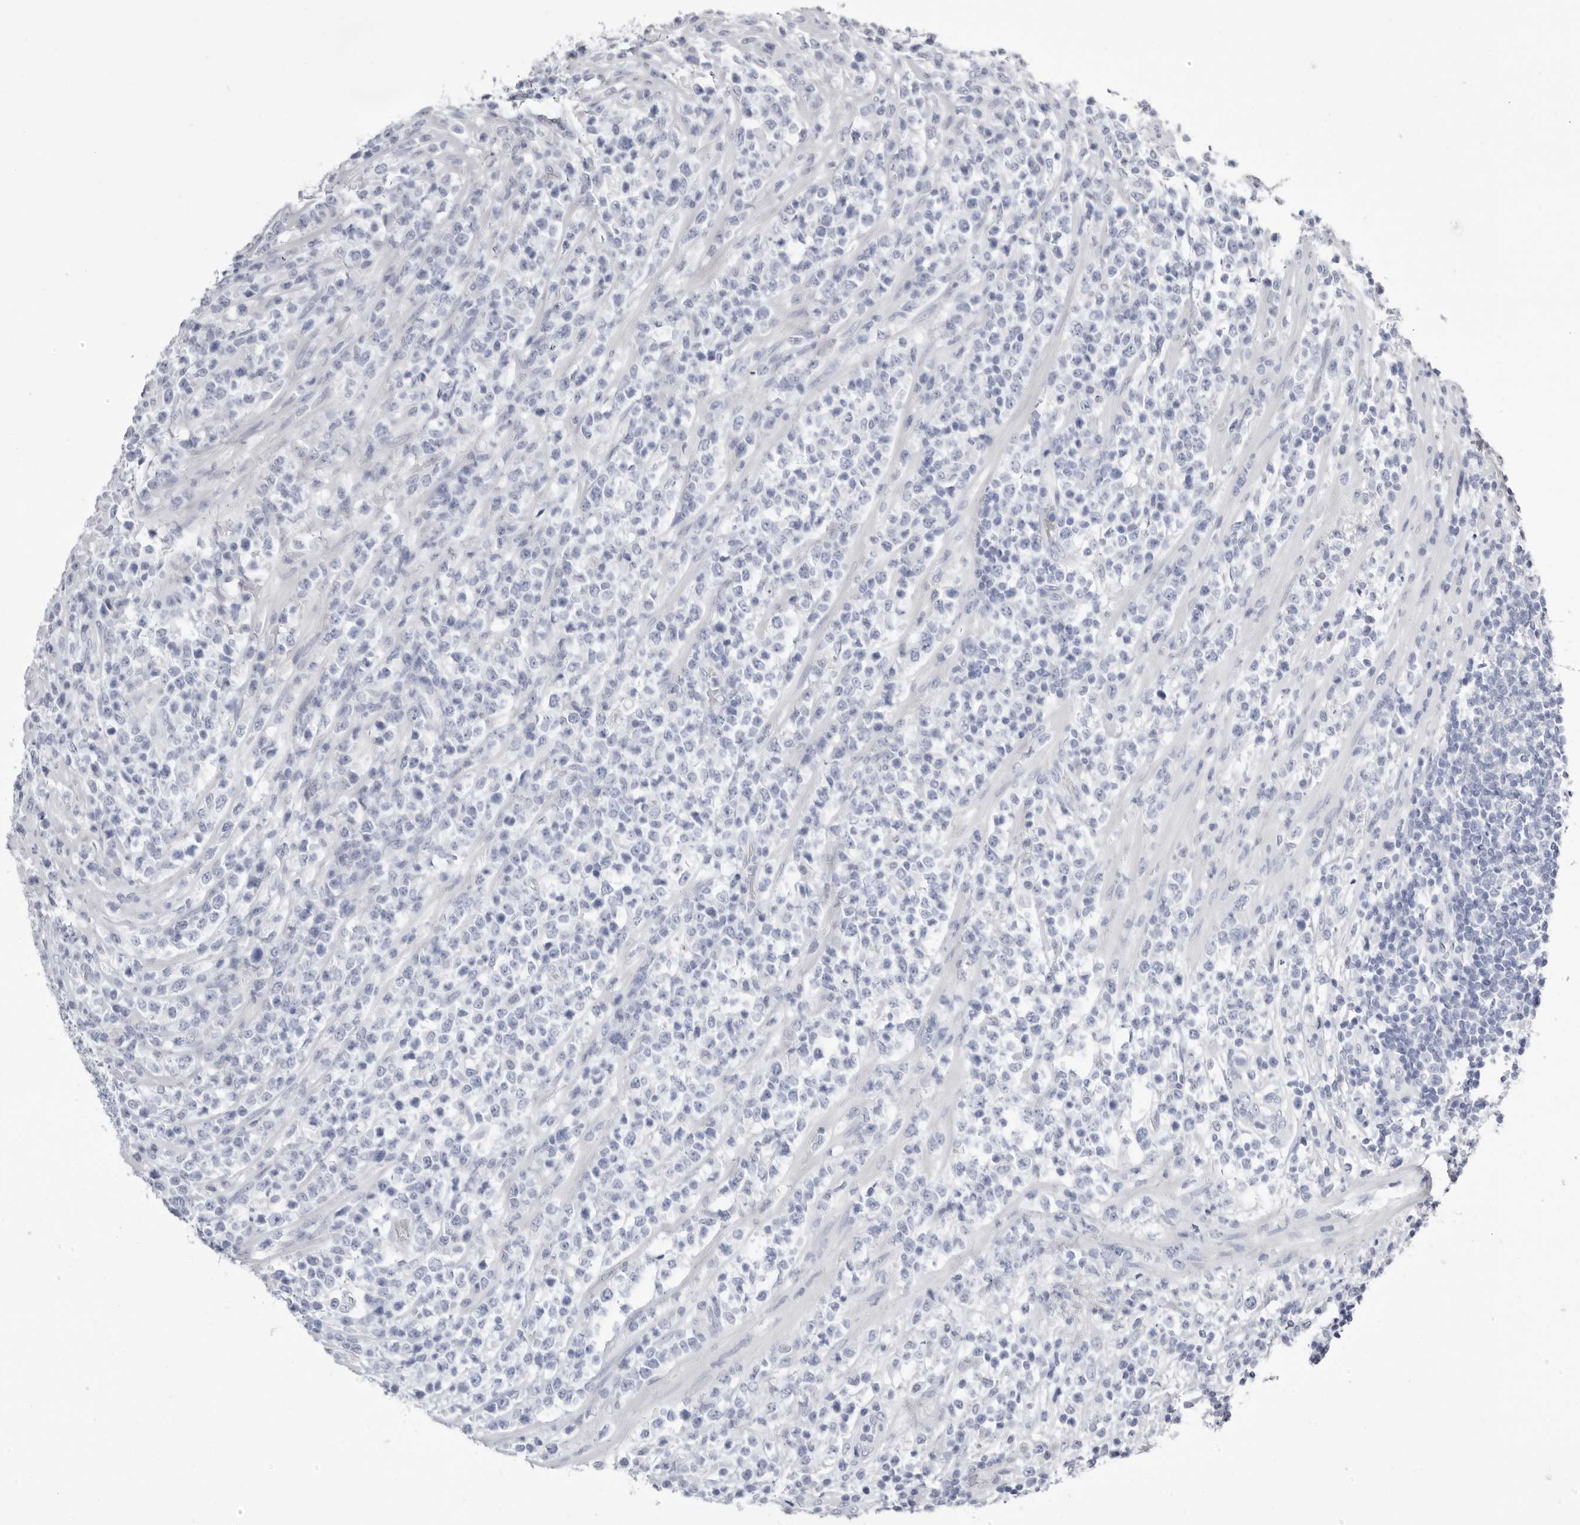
{"staining": {"intensity": "negative", "quantity": "none", "location": "none"}, "tissue": "lymphoma", "cell_type": "Tumor cells", "image_type": "cancer", "snomed": [{"axis": "morphology", "description": "Malignant lymphoma, non-Hodgkin's type, High grade"}, {"axis": "topography", "description": "Colon"}], "caption": "A histopathology image of human lymphoma is negative for staining in tumor cells.", "gene": "LPO", "patient": {"sex": "female", "age": 53}}